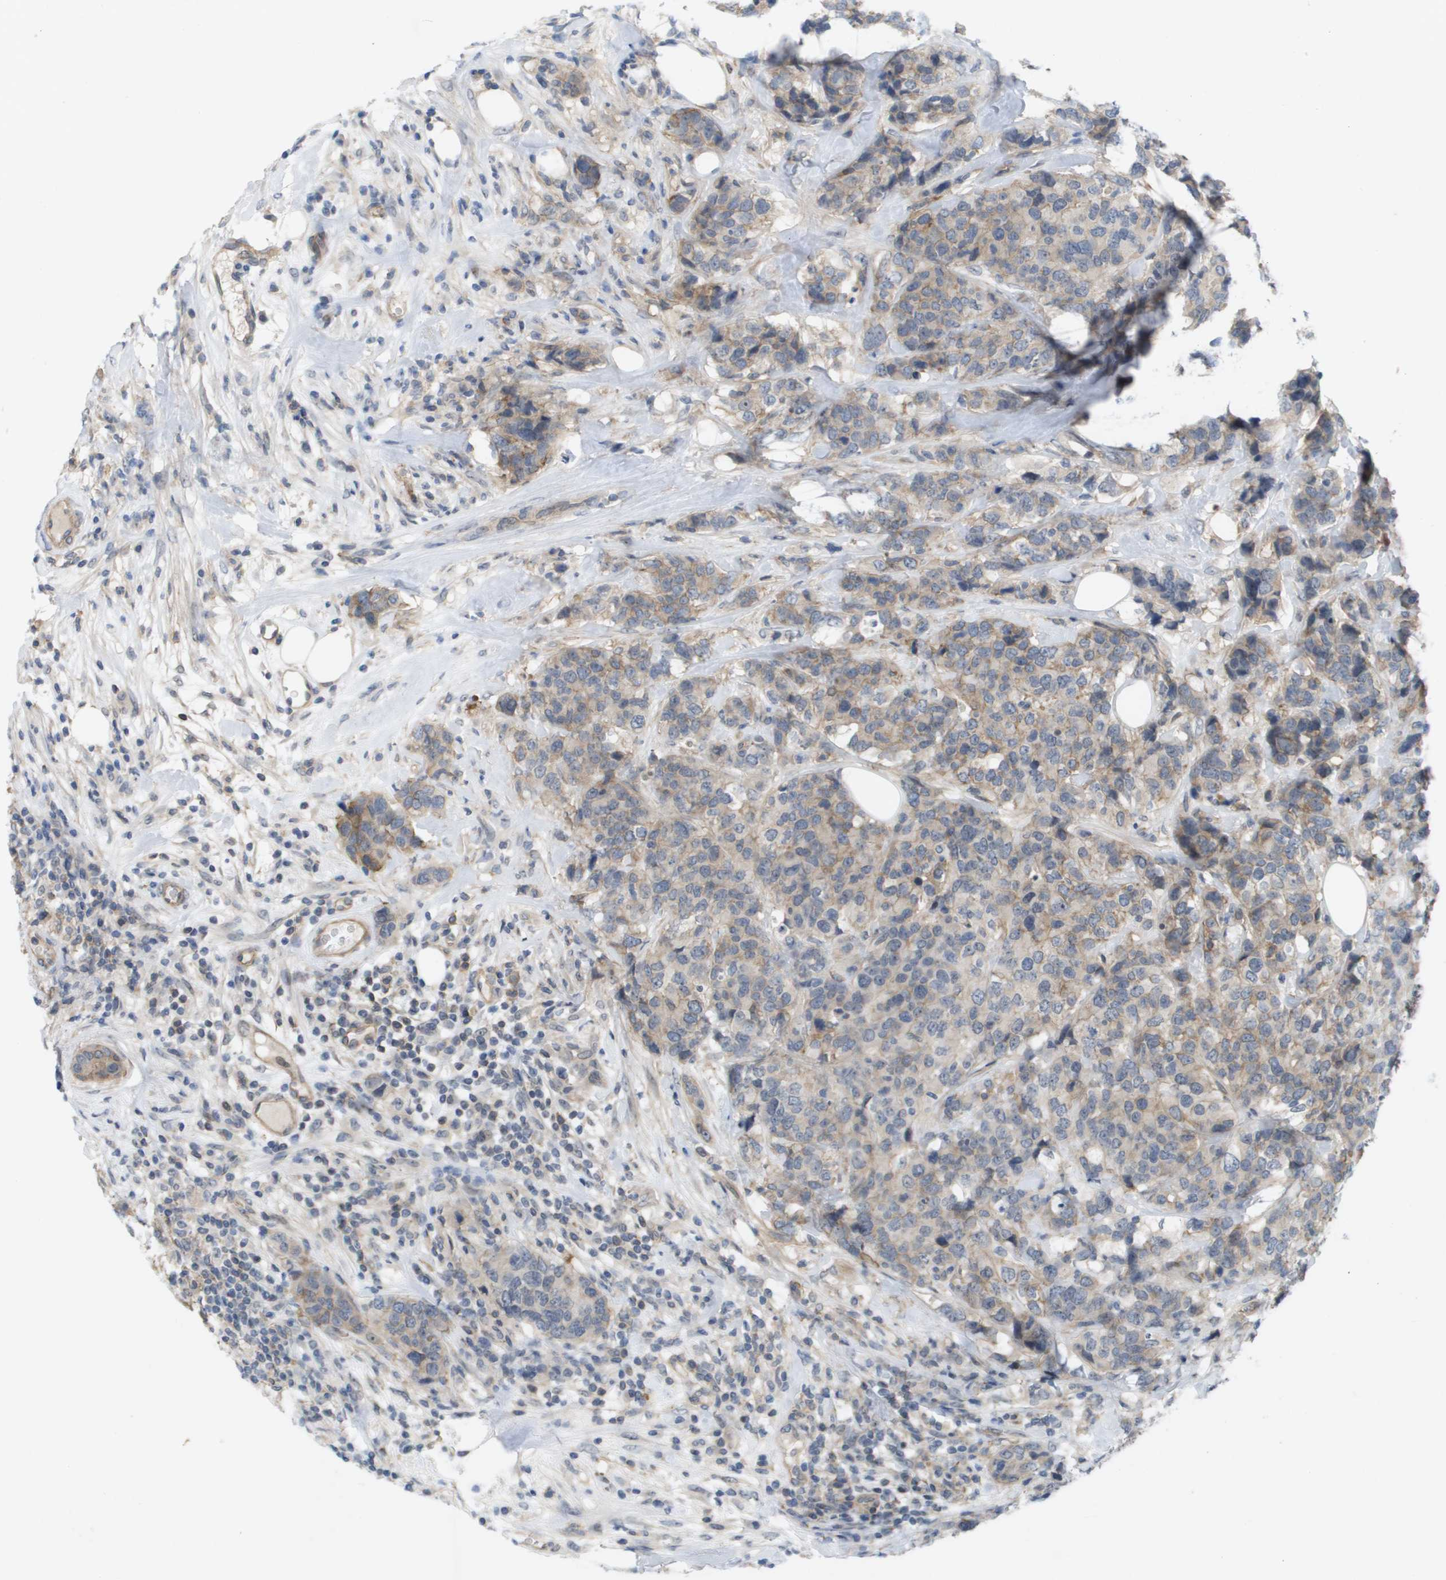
{"staining": {"intensity": "weak", "quantity": "25%-75%", "location": "cytoplasmic/membranous"}, "tissue": "breast cancer", "cell_type": "Tumor cells", "image_type": "cancer", "snomed": [{"axis": "morphology", "description": "Lobular carcinoma"}, {"axis": "topography", "description": "Breast"}], "caption": "Protein expression analysis of breast cancer (lobular carcinoma) demonstrates weak cytoplasmic/membranous positivity in about 25%-75% of tumor cells. (Brightfield microscopy of DAB IHC at high magnification).", "gene": "MTARC2", "patient": {"sex": "female", "age": 59}}